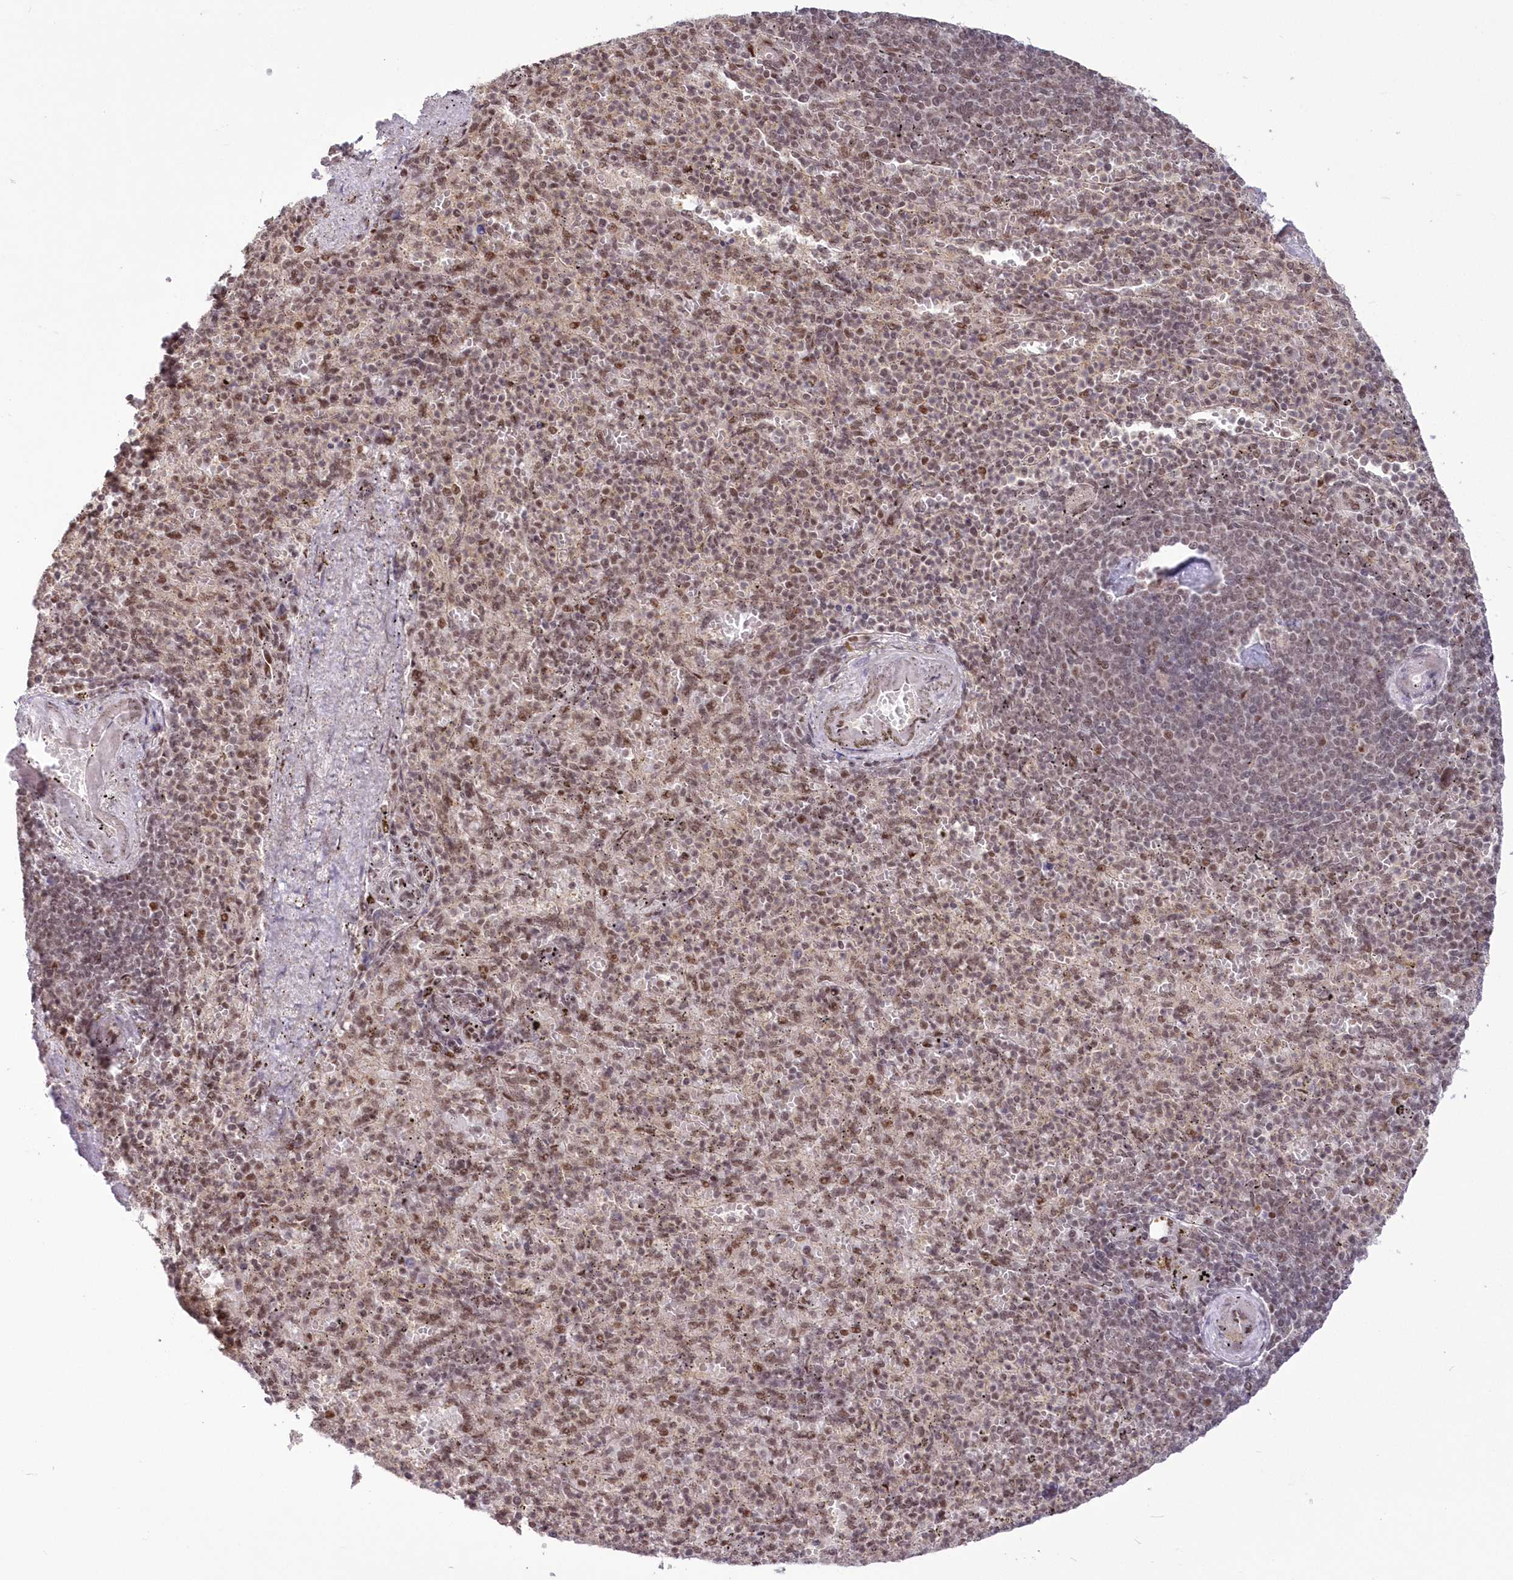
{"staining": {"intensity": "weak", "quantity": ">75%", "location": "nuclear"}, "tissue": "spleen", "cell_type": "Cells in red pulp", "image_type": "normal", "snomed": [{"axis": "morphology", "description": "Normal tissue, NOS"}, {"axis": "topography", "description": "Spleen"}], "caption": "This micrograph demonstrates immunohistochemistry staining of unremarkable spleen, with low weak nuclear expression in about >75% of cells in red pulp.", "gene": "WBP1L", "patient": {"sex": "female", "age": 74}}